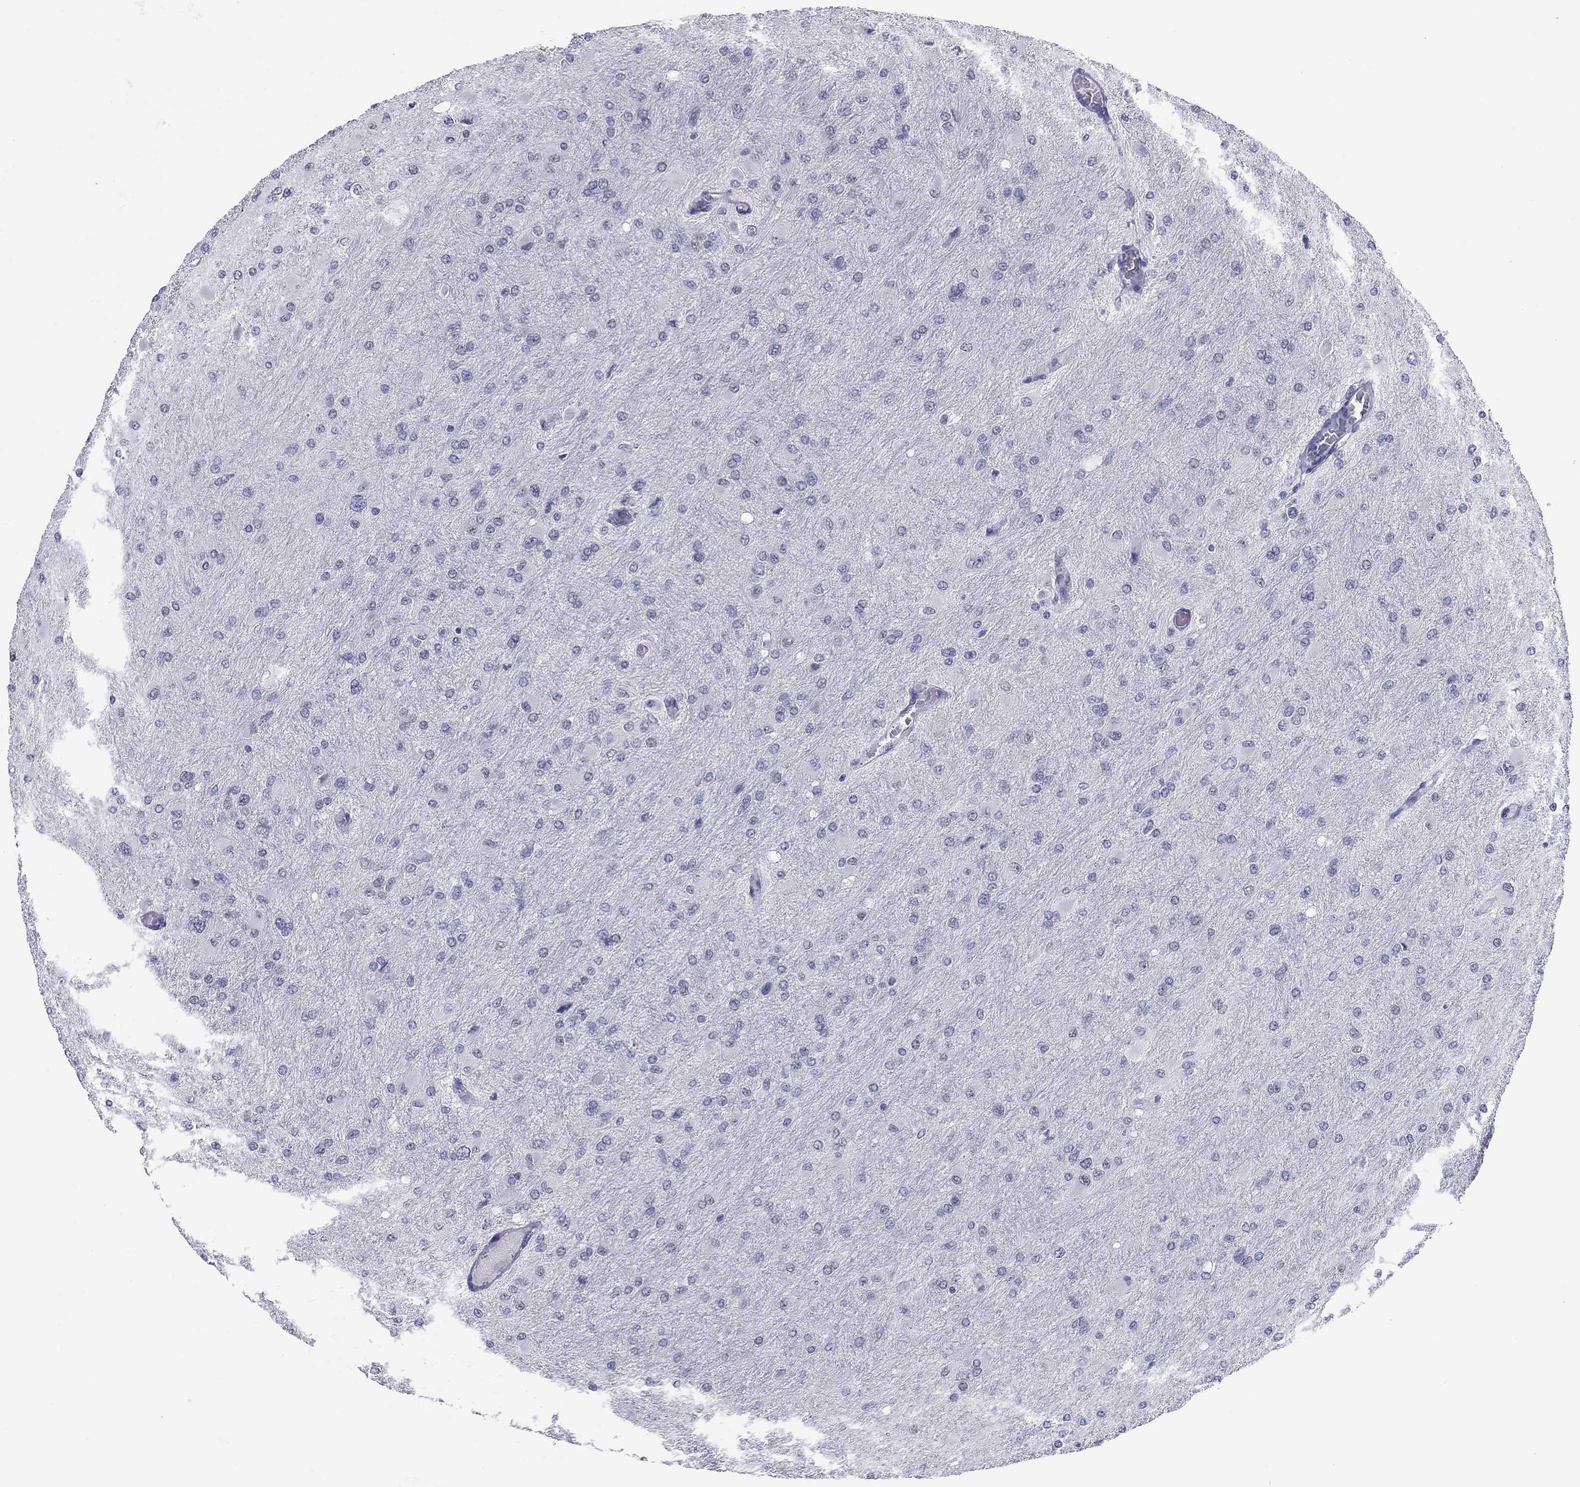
{"staining": {"intensity": "negative", "quantity": "none", "location": "none"}, "tissue": "glioma", "cell_type": "Tumor cells", "image_type": "cancer", "snomed": [{"axis": "morphology", "description": "Glioma, malignant, High grade"}, {"axis": "topography", "description": "Cerebral cortex"}], "caption": "A photomicrograph of glioma stained for a protein shows no brown staining in tumor cells. (Brightfield microscopy of DAB (3,3'-diaminobenzidine) immunohistochemistry at high magnification).", "gene": "KRT75", "patient": {"sex": "female", "age": 36}}